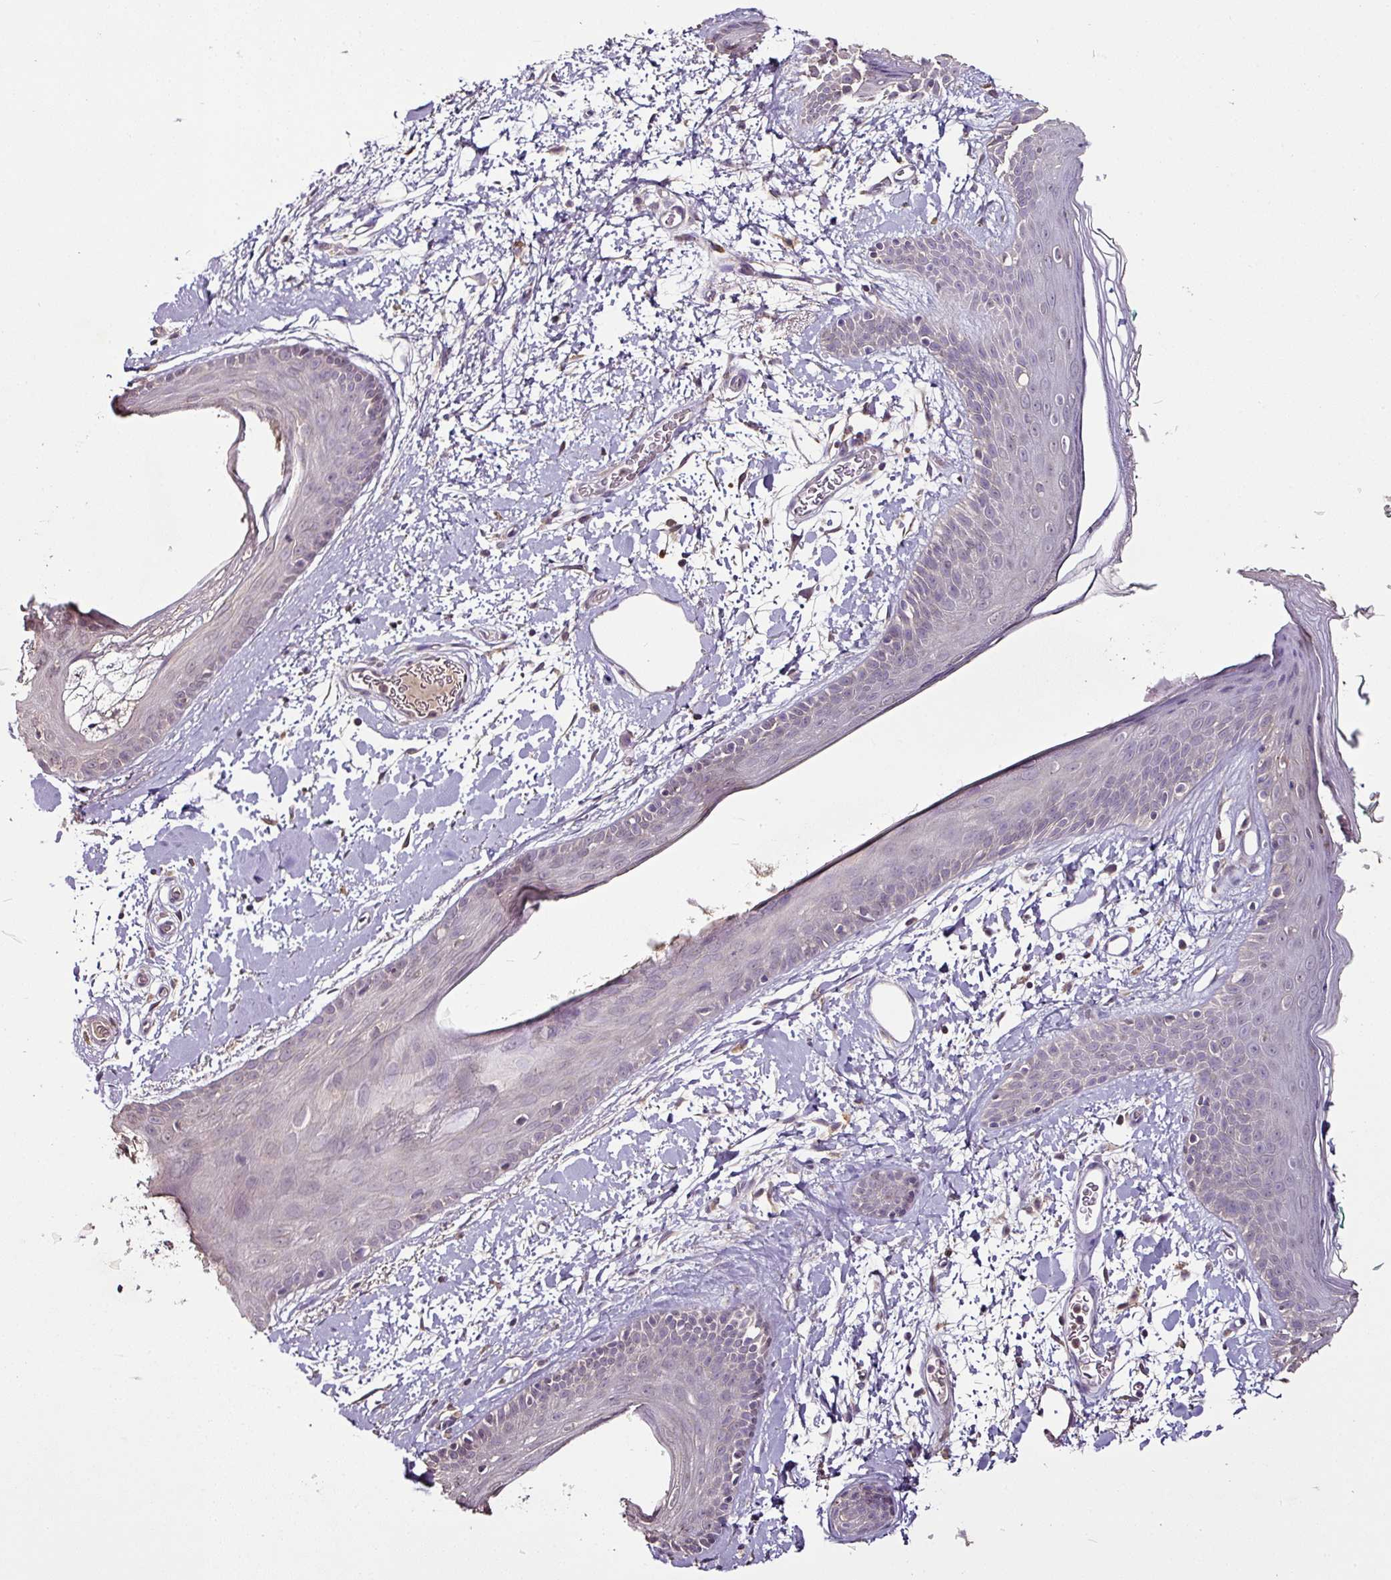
{"staining": {"intensity": "moderate", "quantity": "25%-75%", "location": "cytoplasmic/membranous"}, "tissue": "skin", "cell_type": "Fibroblasts", "image_type": "normal", "snomed": [{"axis": "morphology", "description": "Normal tissue, NOS"}, {"axis": "topography", "description": "Skin"}], "caption": "Fibroblasts demonstrate medium levels of moderate cytoplasmic/membranous positivity in about 25%-75% of cells in benign skin.", "gene": "RPL38", "patient": {"sex": "male", "age": 79}}